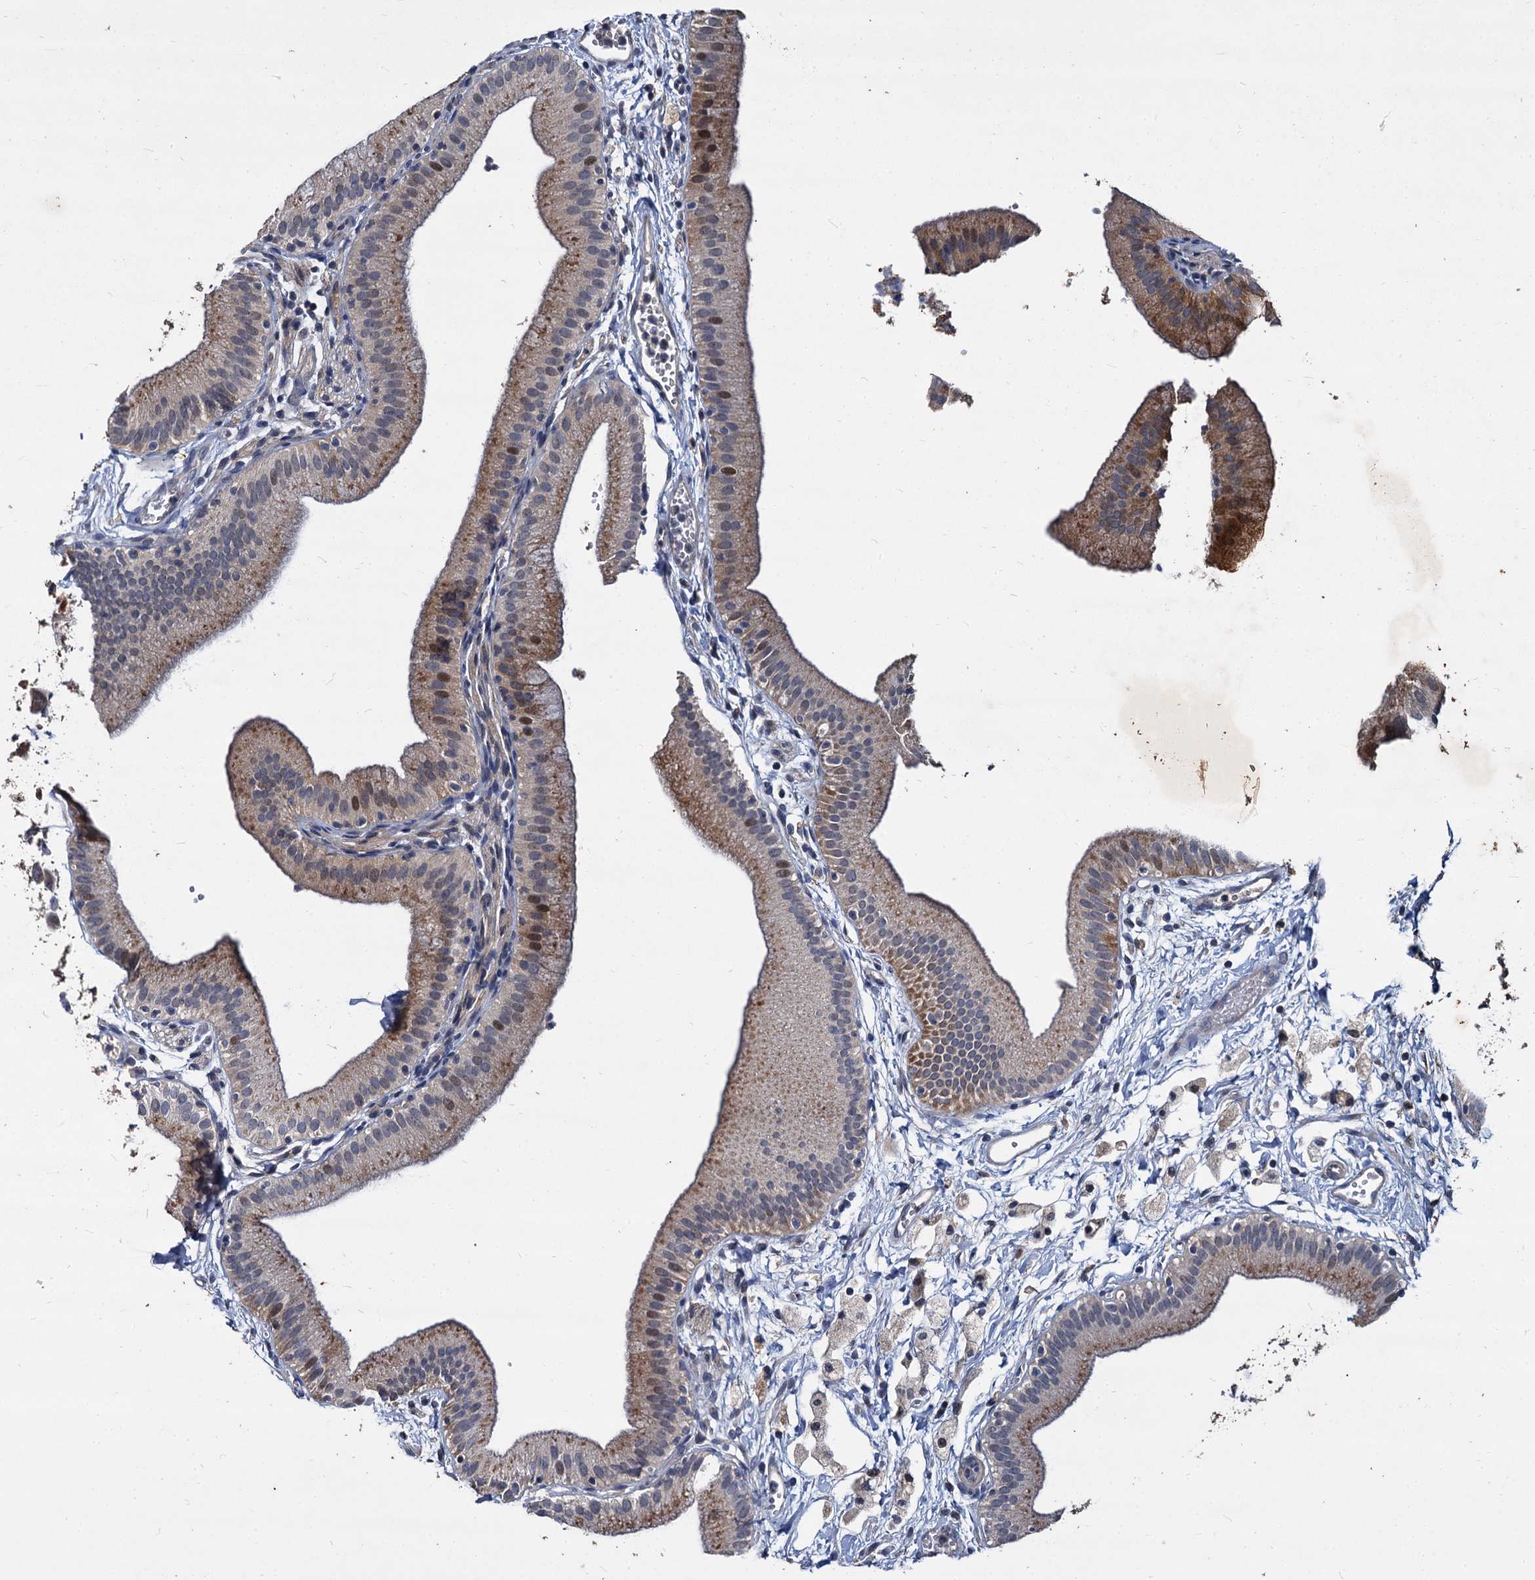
{"staining": {"intensity": "moderate", "quantity": "25%-75%", "location": "cytoplasmic/membranous,nuclear"}, "tissue": "gallbladder", "cell_type": "Glandular cells", "image_type": "normal", "snomed": [{"axis": "morphology", "description": "Normal tissue, NOS"}, {"axis": "topography", "description": "Gallbladder"}], "caption": "Immunohistochemistry (DAB (3,3'-diaminobenzidine)) staining of unremarkable gallbladder shows moderate cytoplasmic/membranous,nuclear protein positivity in approximately 25%-75% of glandular cells.", "gene": "CCDC184", "patient": {"sex": "male", "age": 55}}